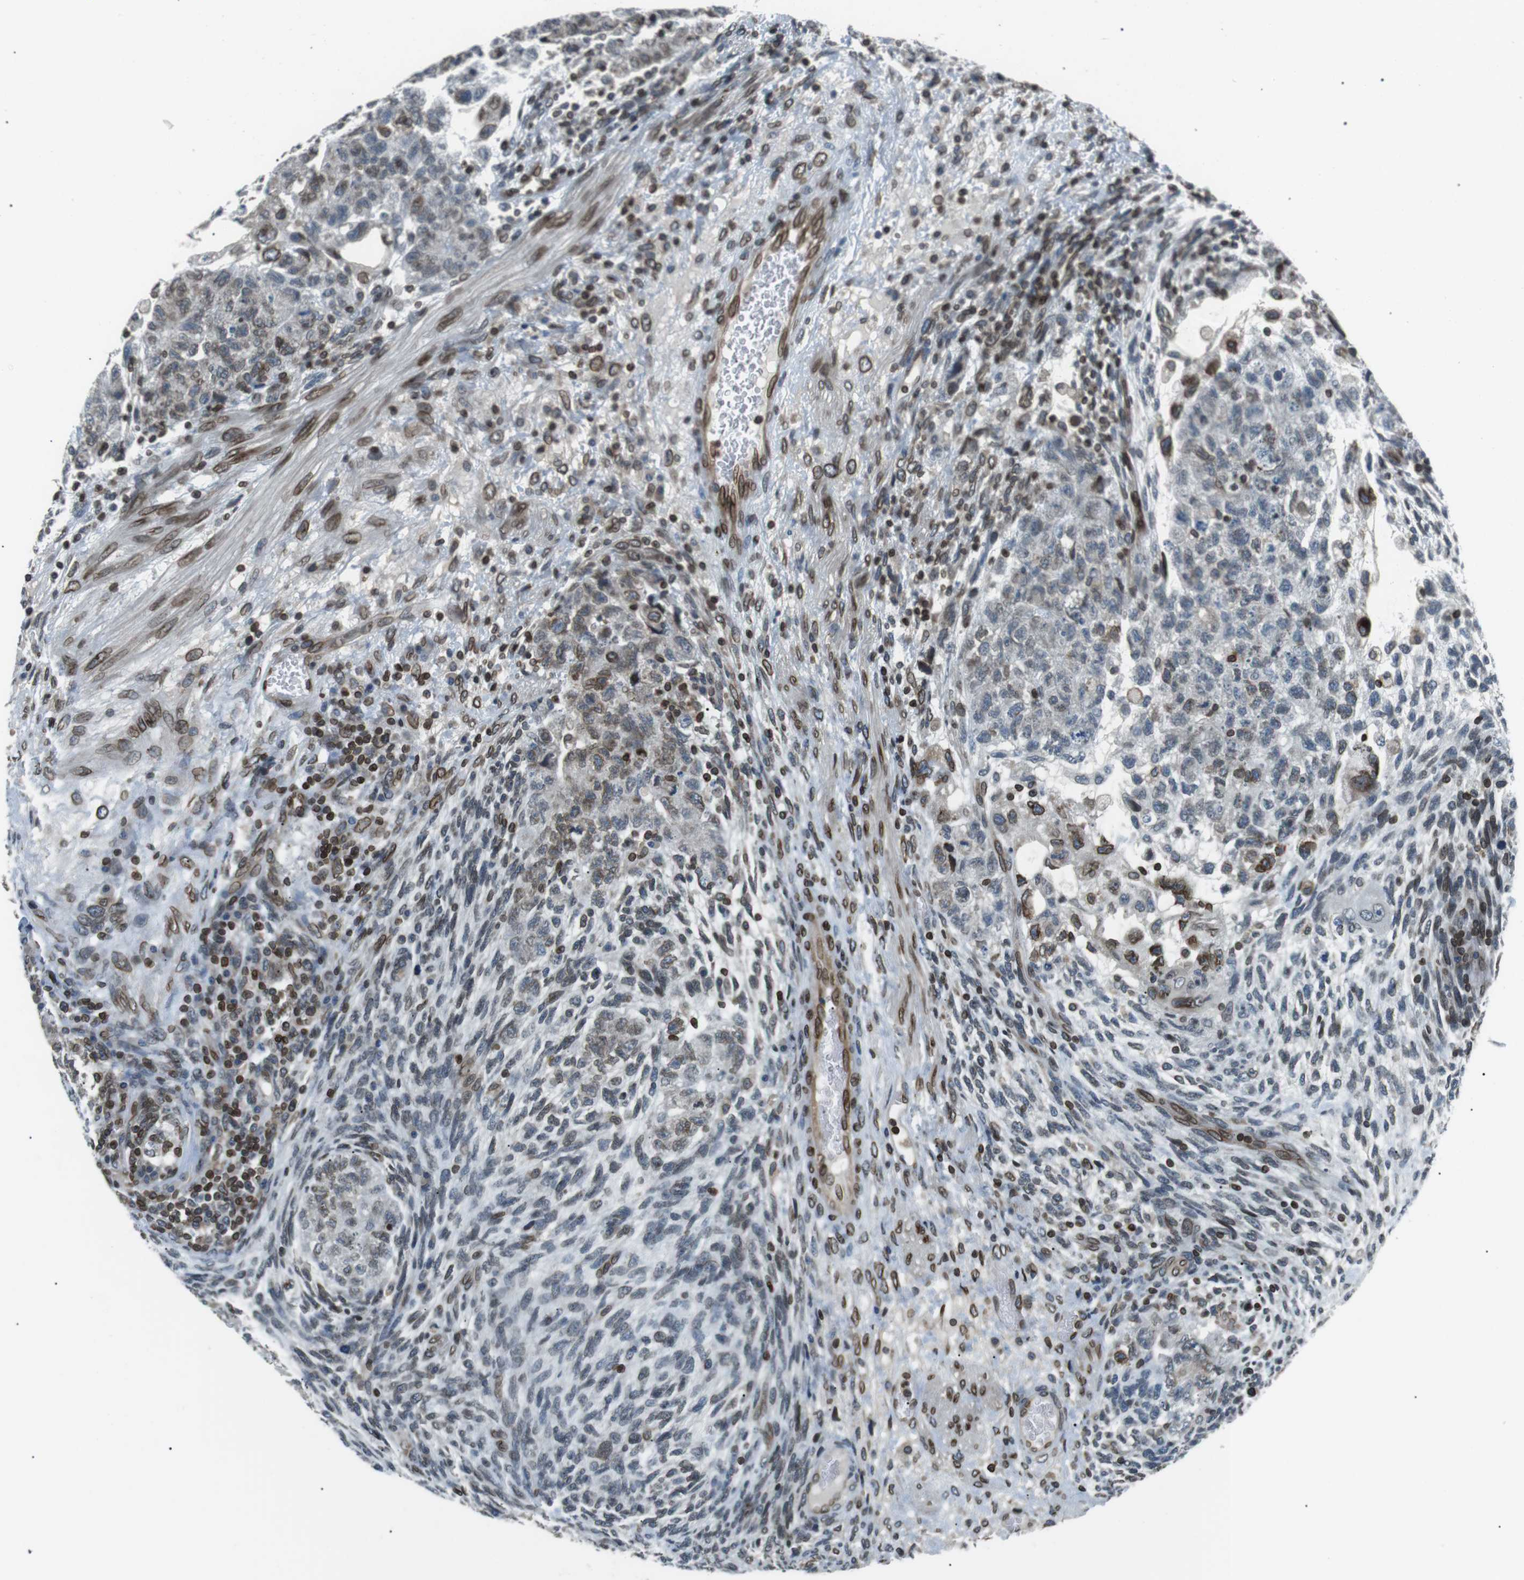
{"staining": {"intensity": "weak", "quantity": "<25%", "location": "nuclear"}, "tissue": "testis cancer", "cell_type": "Tumor cells", "image_type": "cancer", "snomed": [{"axis": "morphology", "description": "Normal tissue, NOS"}, {"axis": "morphology", "description": "Carcinoma, Embryonal, NOS"}, {"axis": "topography", "description": "Testis"}], "caption": "Tumor cells show no significant protein positivity in embryonal carcinoma (testis).", "gene": "TMX4", "patient": {"sex": "male", "age": 36}}